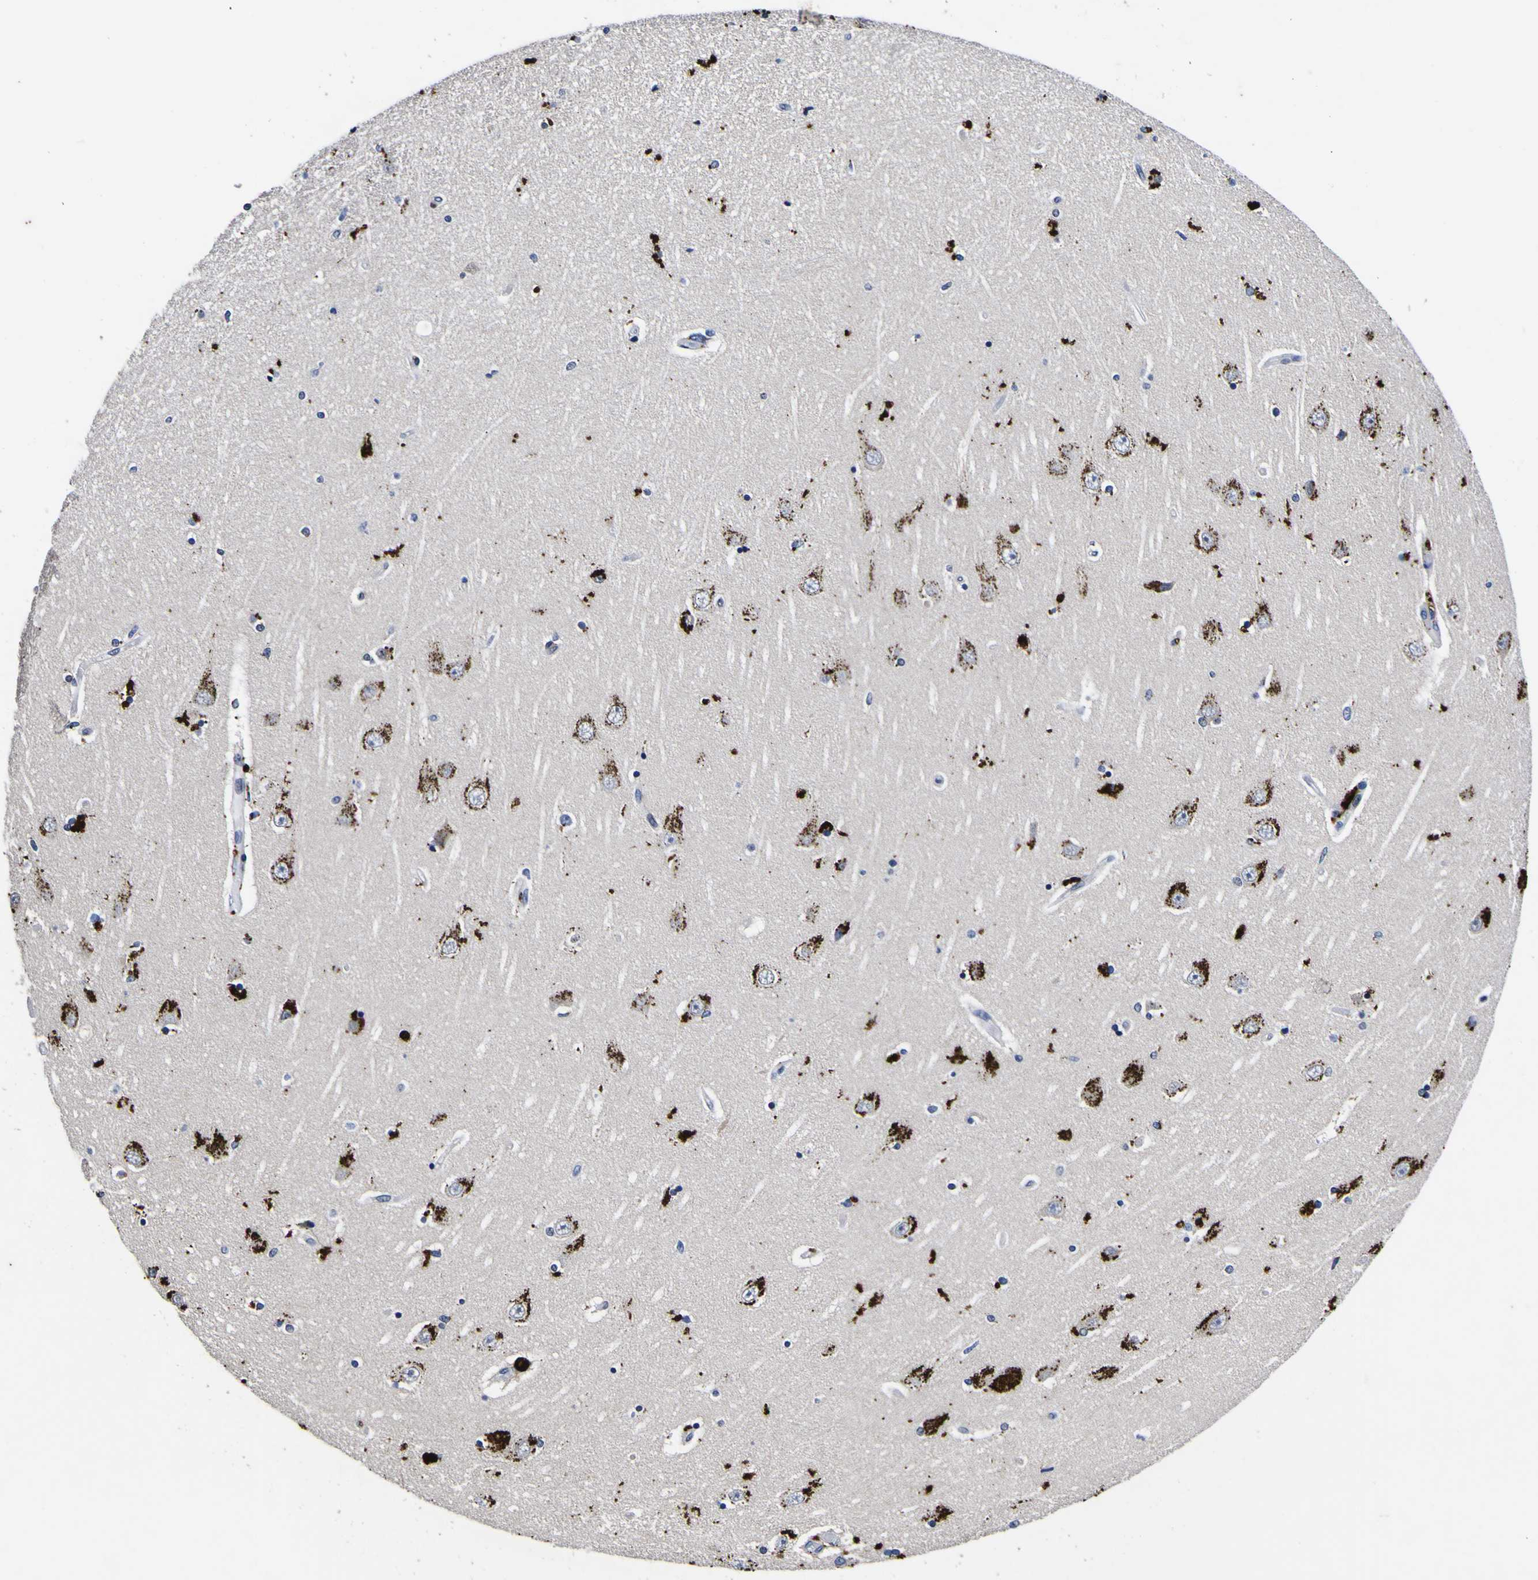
{"staining": {"intensity": "moderate", "quantity": "<25%", "location": "cytoplasmic/membranous"}, "tissue": "hippocampus", "cell_type": "Glial cells", "image_type": "normal", "snomed": [{"axis": "morphology", "description": "Normal tissue, NOS"}, {"axis": "topography", "description": "Hippocampus"}], "caption": "Immunohistochemistry of benign hippocampus shows low levels of moderate cytoplasmic/membranous staining in approximately <25% of glial cells. Nuclei are stained in blue.", "gene": "IGFLR1", "patient": {"sex": "female", "age": 54}}